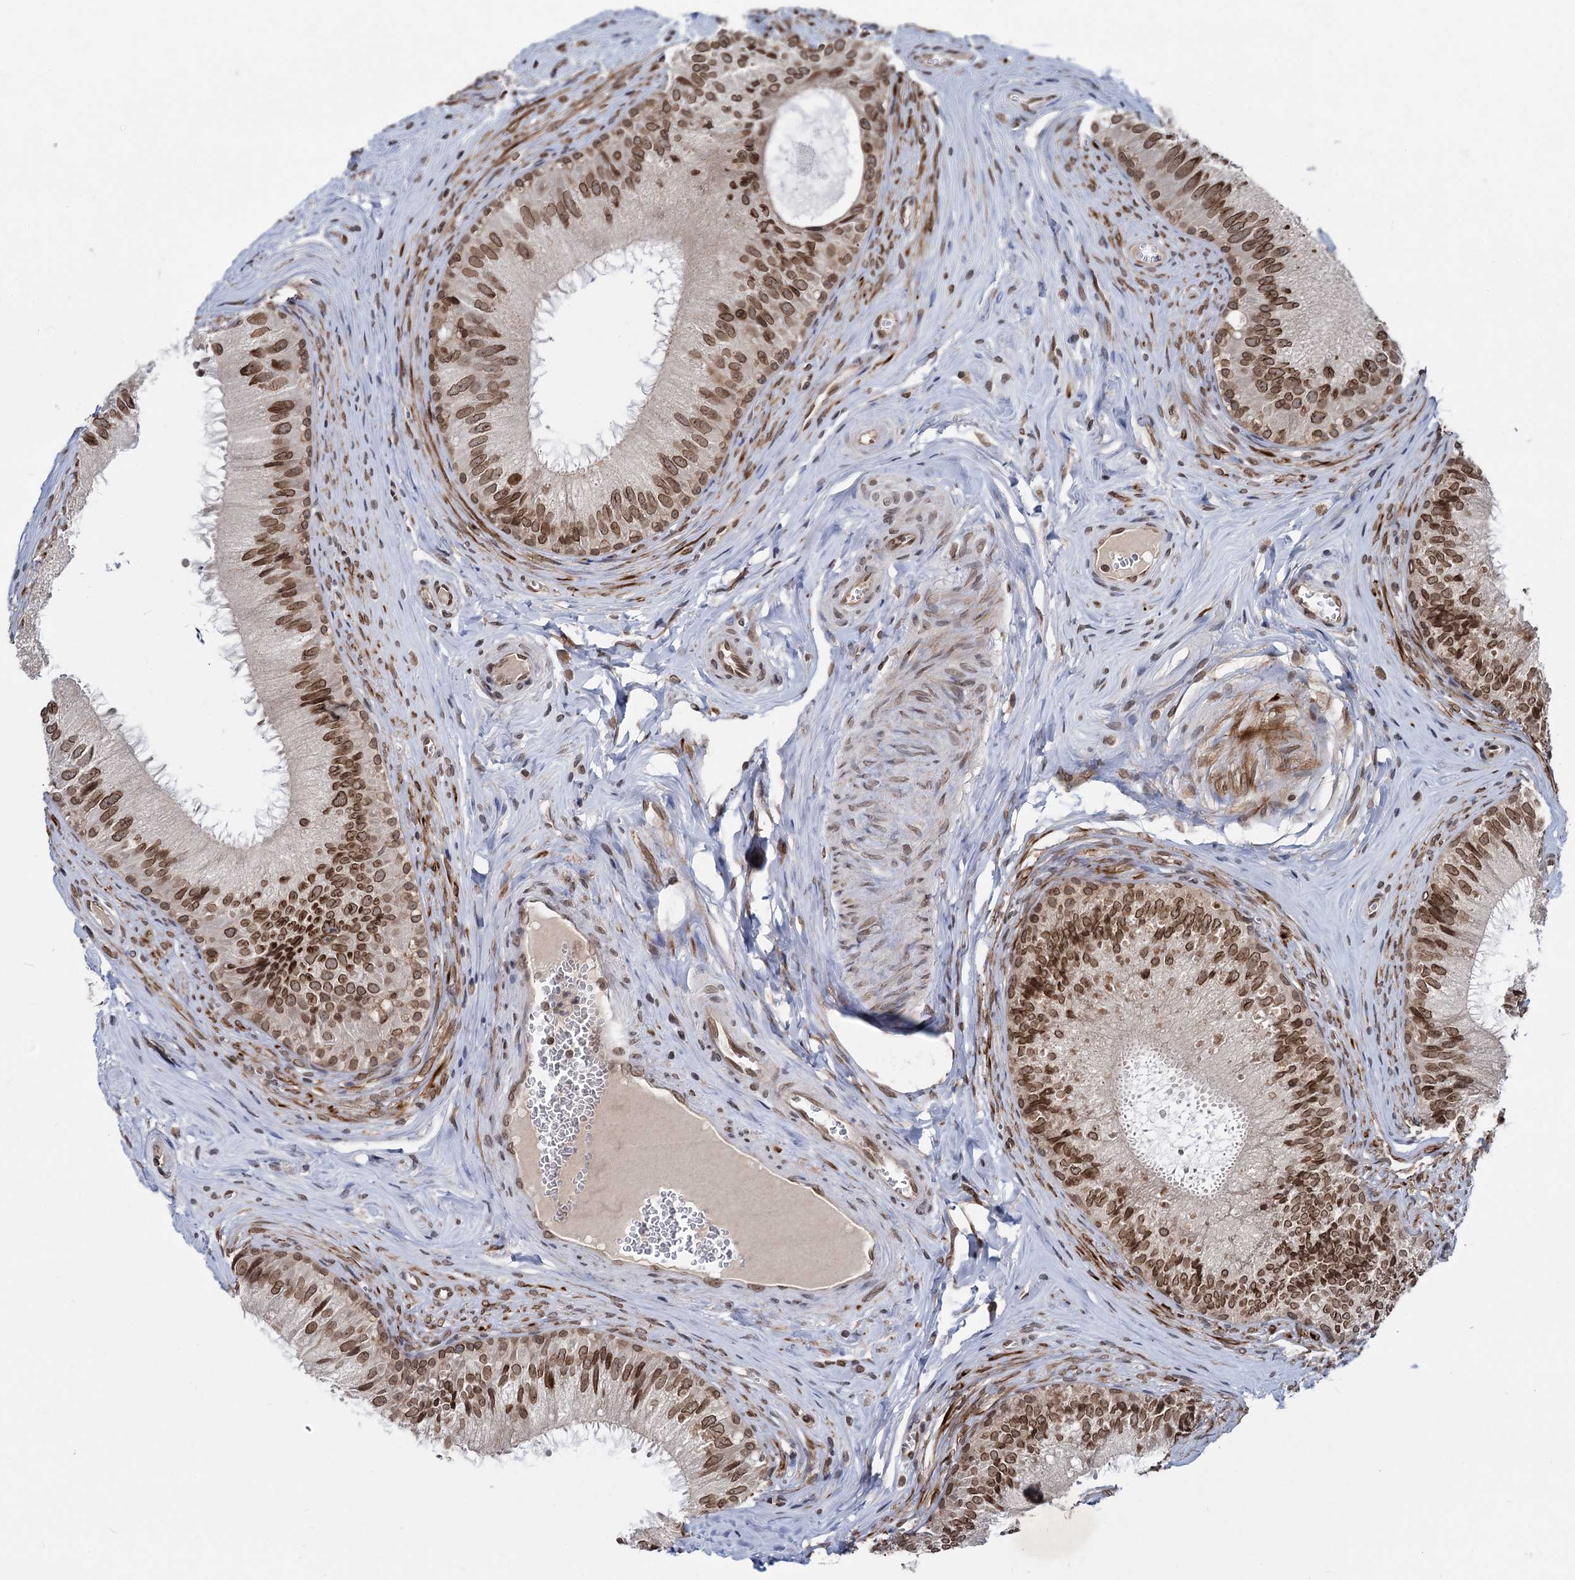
{"staining": {"intensity": "strong", "quantity": ">75%", "location": "cytoplasmic/membranous,nuclear"}, "tissue": "epididymis", "cell_type": "Glandular cells", "image_type": "normal", "snomed": [{"axis": "morphology", "description": "Normal tissue, NOS"}, {"axis": "topography", "description": "Epididymis"}], "caption": "Immunohistochemical staining of normal human epididymis exhibits strong cytoplasmic/membranous,nuclear protein positivity in about >75% of glandular cells. (DAB (3,3'-diaminobenzidine) IHC, brown staining for protein, blue staining for nuclei).", "gene": "RNF6", "patient": {"sex": "male", "age": 46}}